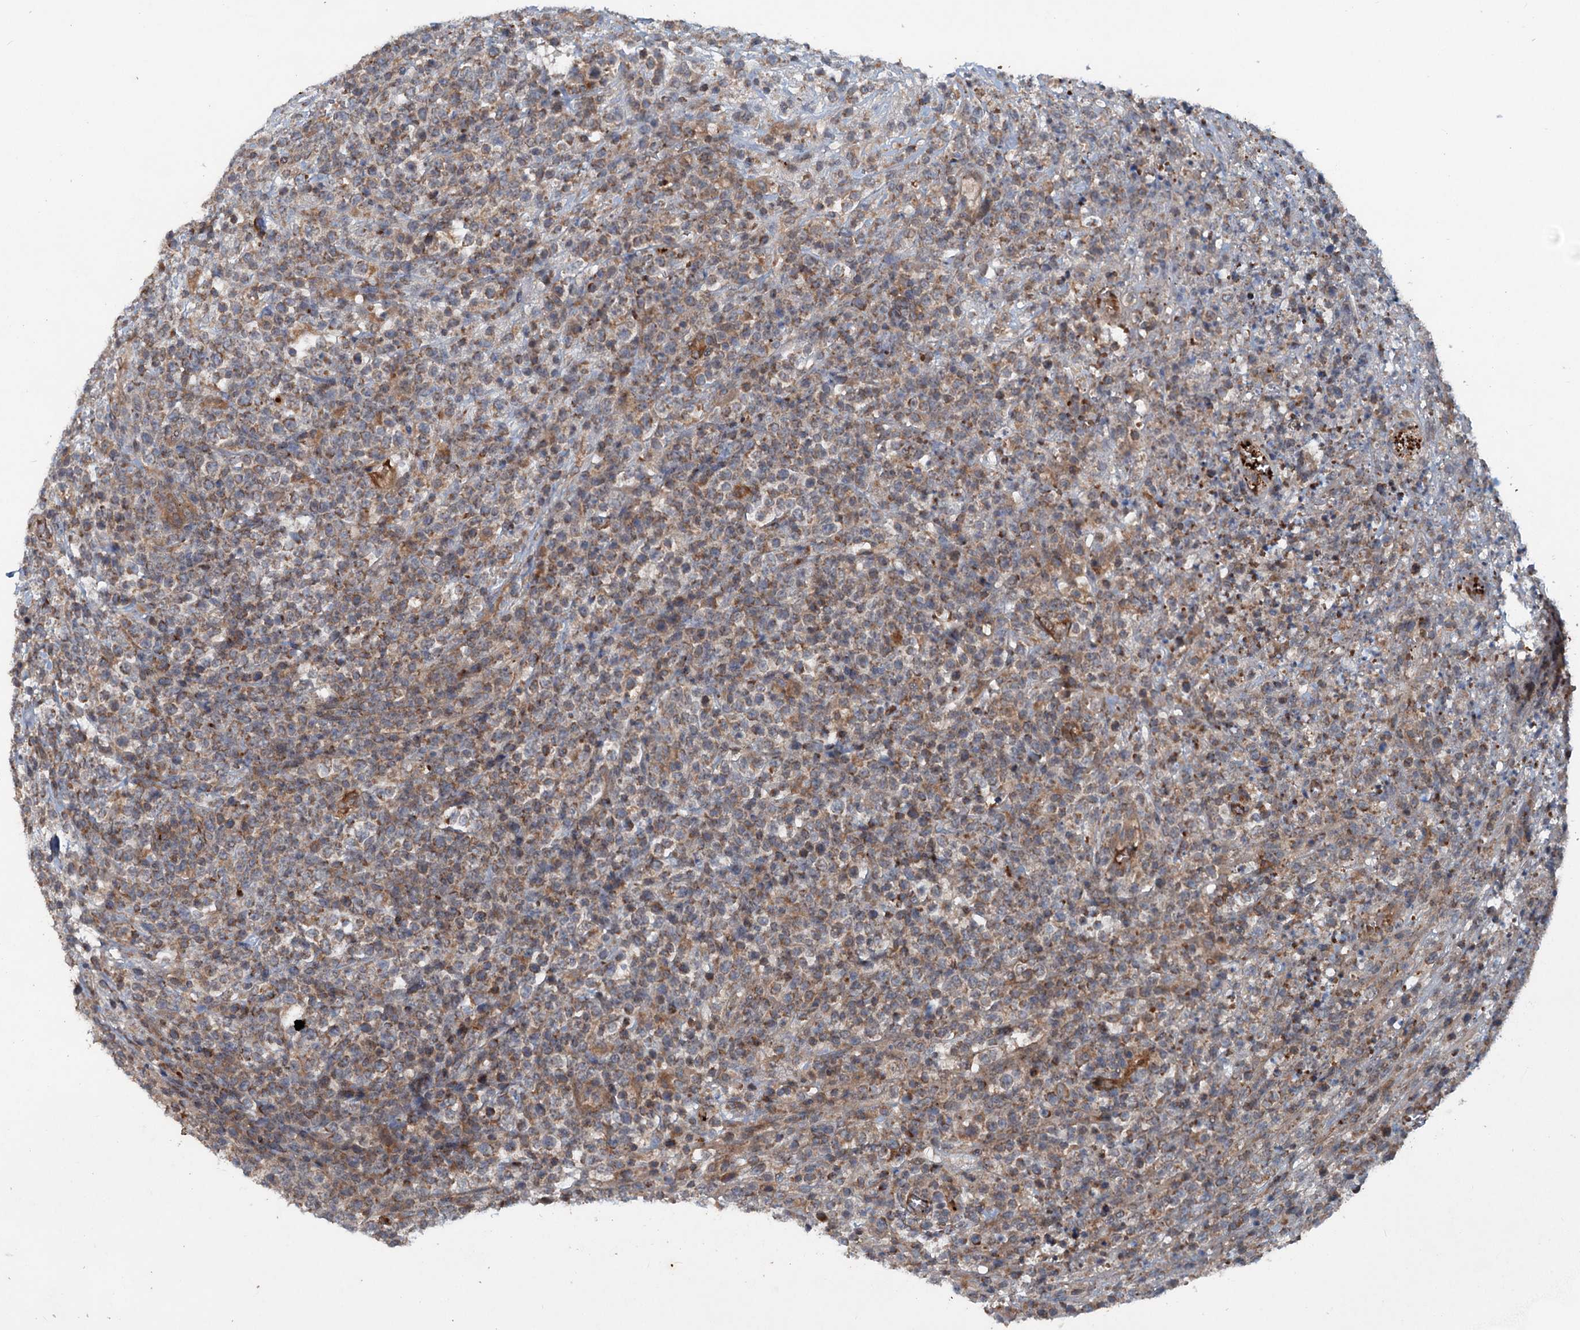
{"staining": {"intensity": "moderate", "quantity": ">75%", "location": "cytoplasmic/membranous"}, "tissue": "lymphoma", "cell_type": "Tumor cells", "image_type": "cancer", "snomed": [{"axis": "morphology", "description": "Malignant lymphoma, non-Hodgkin's type, High grade"}, {"axis": "topography", "description": "Colon"}], "caption": "DAB immunohistochemical staining of lymphoma displays moderate cytoplasmic/membranous protein expression in approximately >75% of tumor cells.", "gene": "N4BP2L2", "patient": {"sex": "female", "age": 53}}